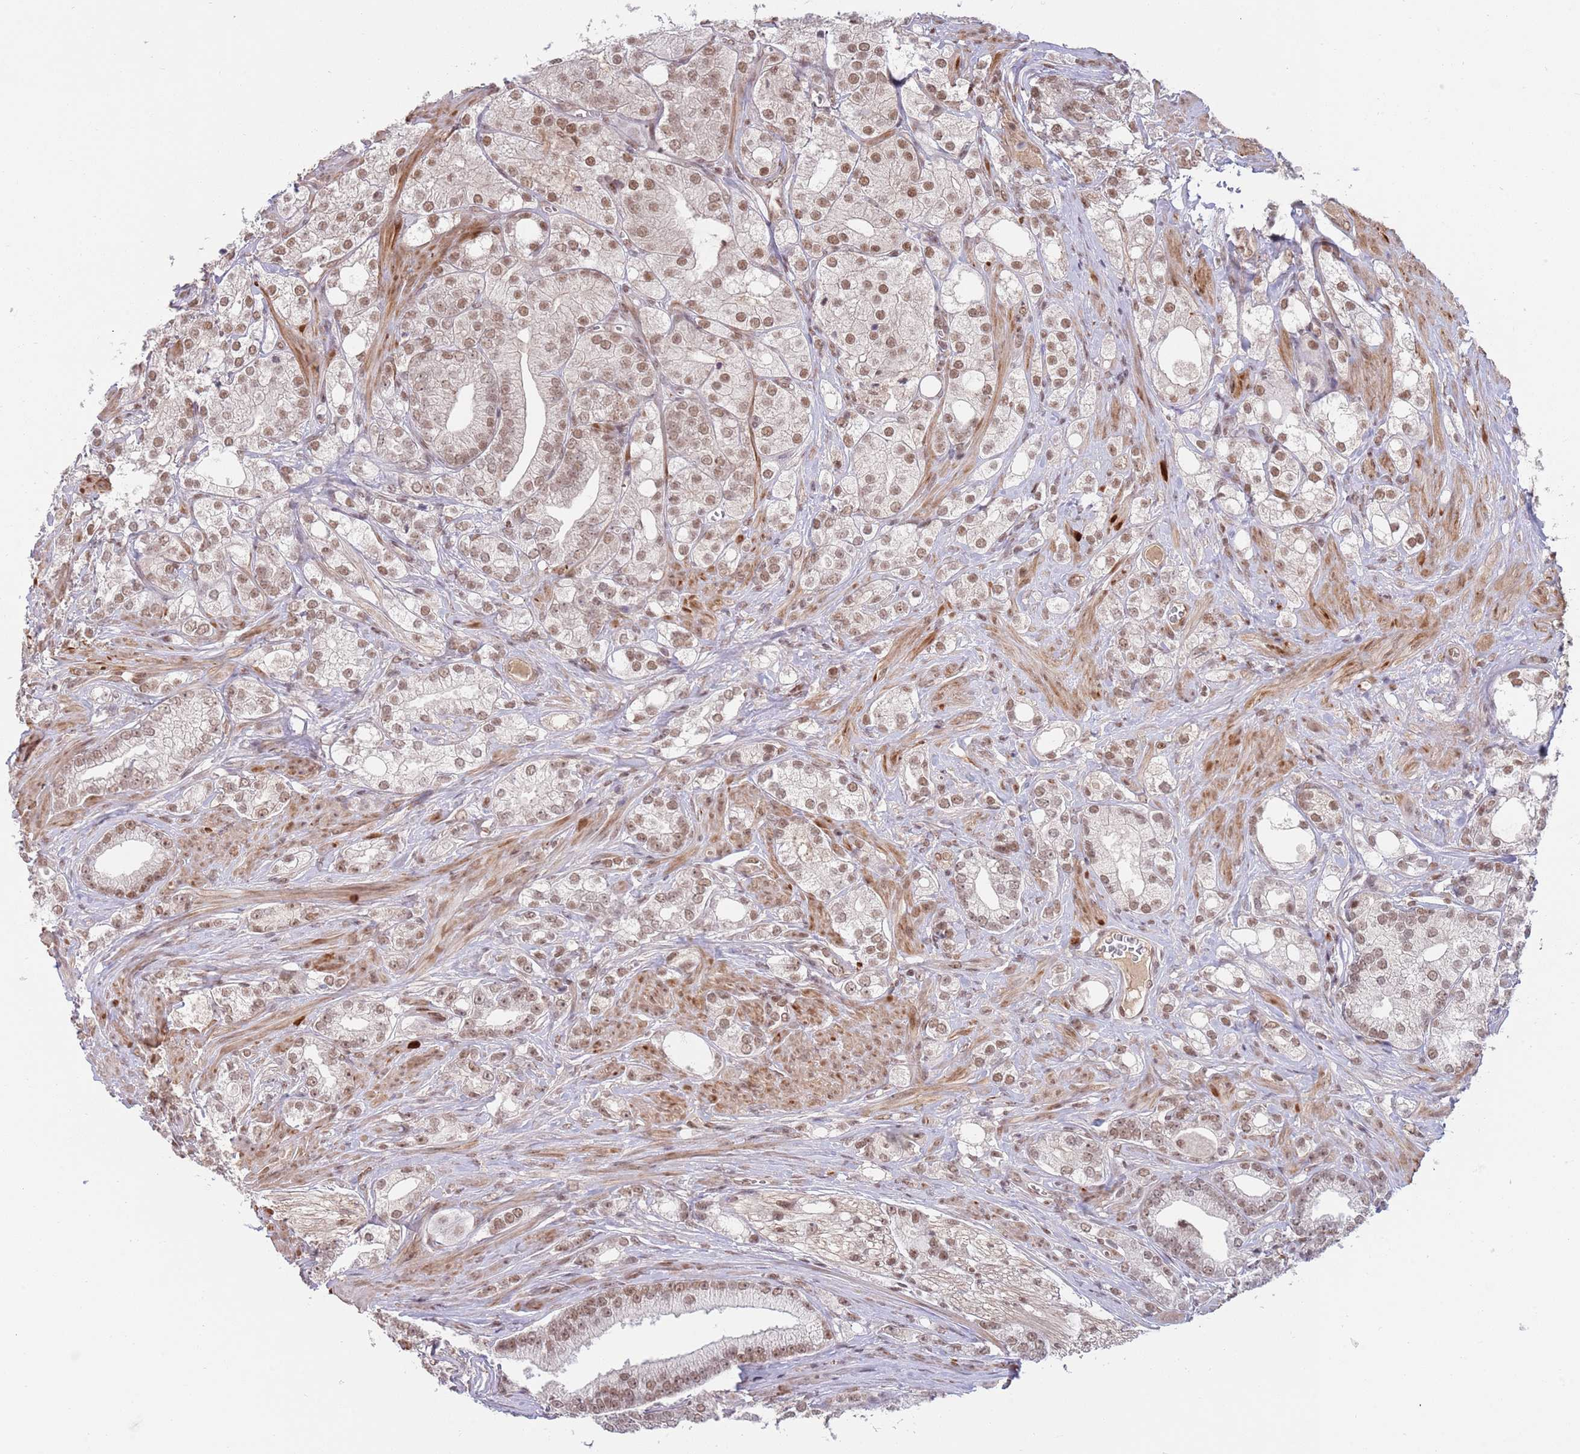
{"staining": {"intensity": "moderate", "quantity": ">75%", "location": "nuclear"}, "tissue": "prostate cancer", "cell_type": "Tumor cells", "image_type": "cancer", "snomed": [{"axis": "morphology", "description": "Adenocarcinoma, High grade"}, {"axis": "topography", "description": "Prostate"}], "caption": "This histopathology image demonstrates immunohistochemistry (IHC) staining of adenocarcinoma (high-grade) (prostate), with medium moderate nuclear expression in about >75% of tumor cells.", "gene": "ZBTB7A", "patient": {"sex": "male", "age": 50}}